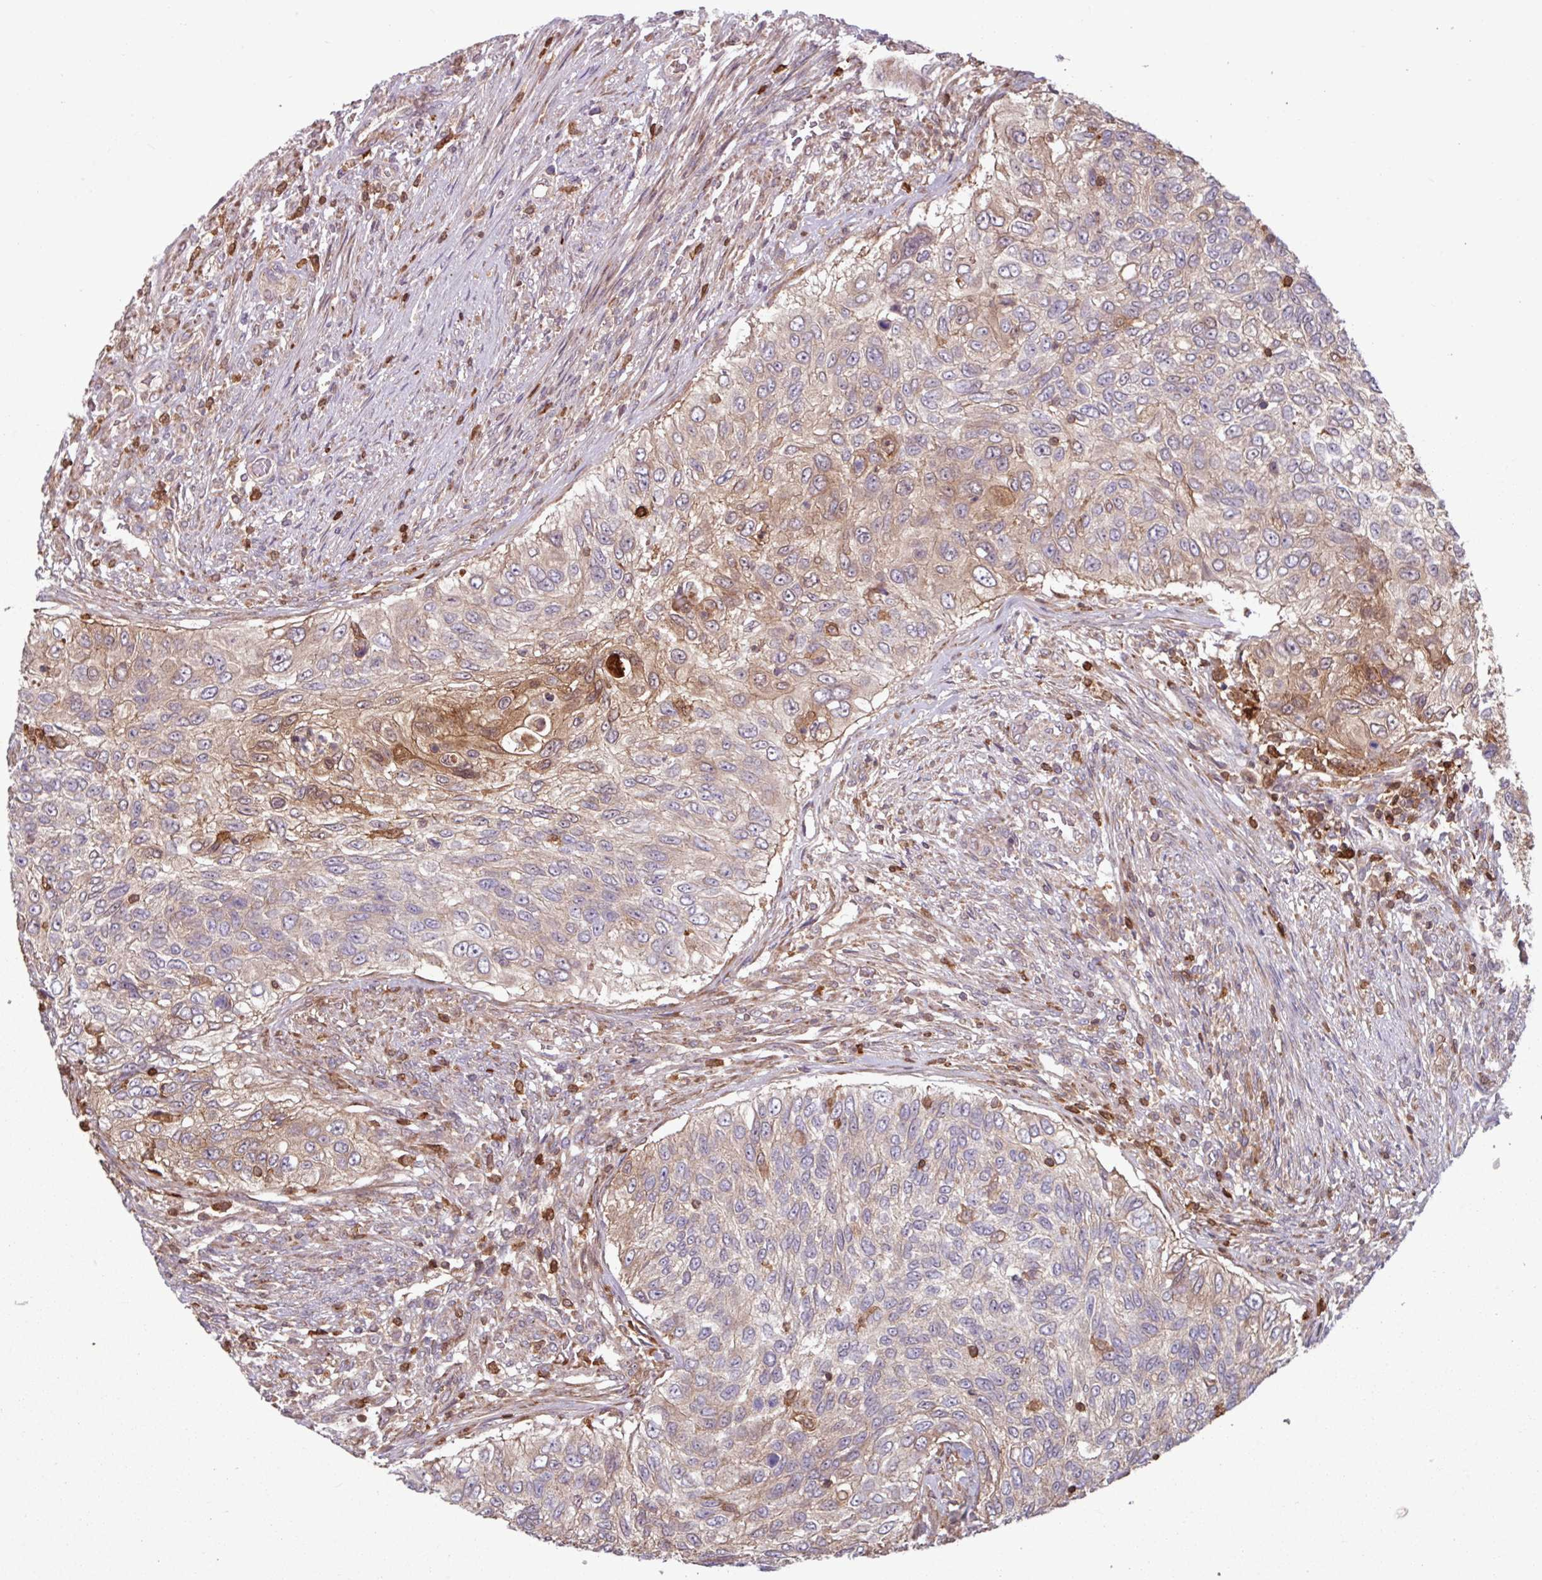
{"staining": {"intensity": "moderate", "quantity": "25%-75%", "location": "cytoplasmic/membranous,nuclear"}, "tissue": "urothelial cancer", "cell_type": "Tumor cells", "image_type": "cancer", "snomed": [{"axis": "morphology", "description": "Urothelial carcinoma, High grade"}, {"axis": "topography", "description": "Urinary bladder"}], "caption": "A brown stain labels moderate cytoplasmic/membranous and nuclear expression of a protein in human urothelial cancer tumor cells.", "gene": "SEC61G", "patient": {"sex": "female", "age": 60}}